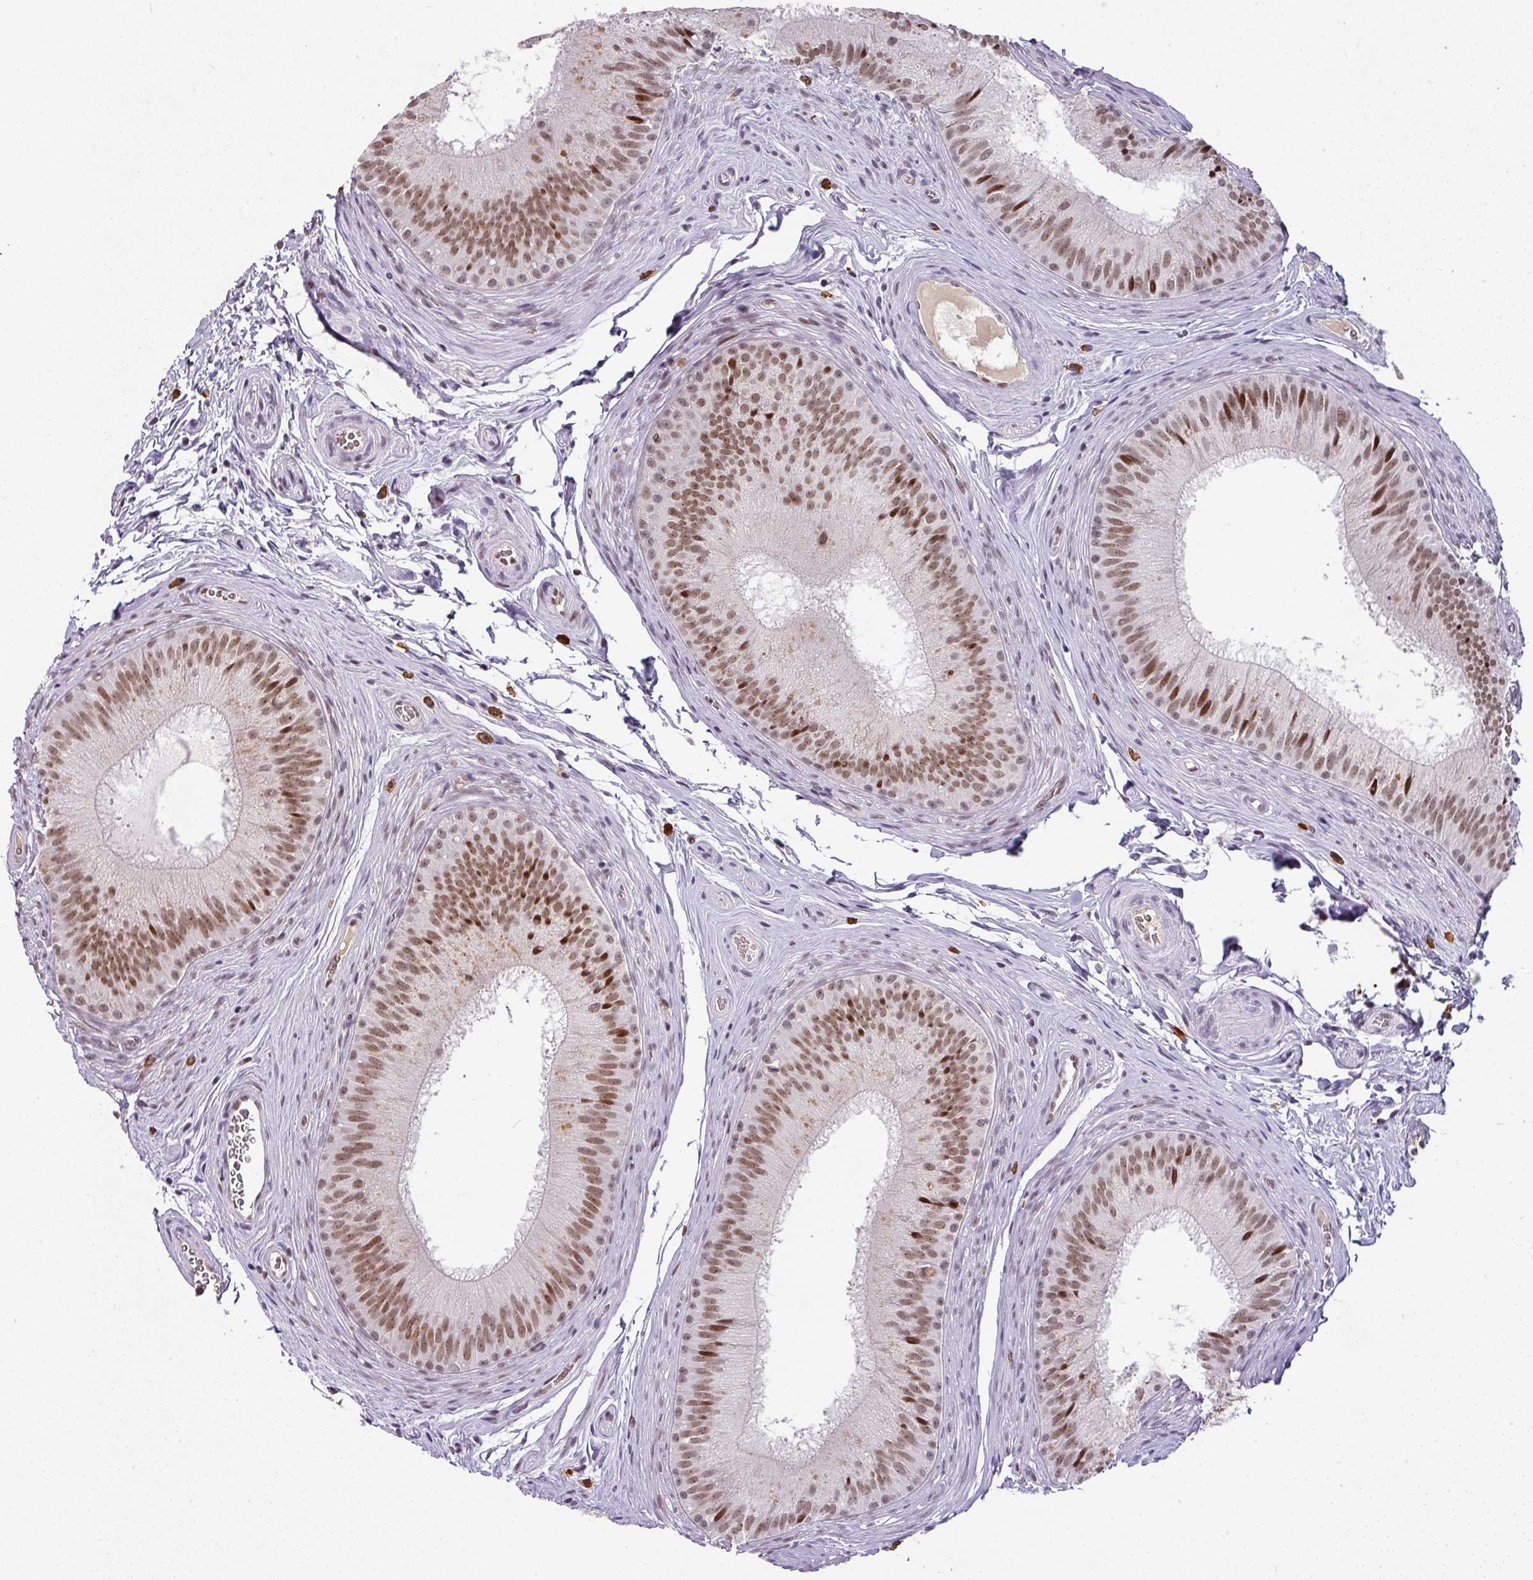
{"staining": {"intensity": "moderate", "quantity": ">75%", "location": "nuclear"}, "tissue": "epididymis", "cell_type": "Glandular cells", "image_type": "normal", "snomed": [{"axis": "morphology", "description": "Normal tissue, NOS"}, {"axis": "topography", "description": "Epididymis"}], "caption": "Normal epididymis shows moderate nuclear staining in approximately >75% of glandular cells.", "gene": "NEIL1", "patient": {"sex": "male", "age": 24}}